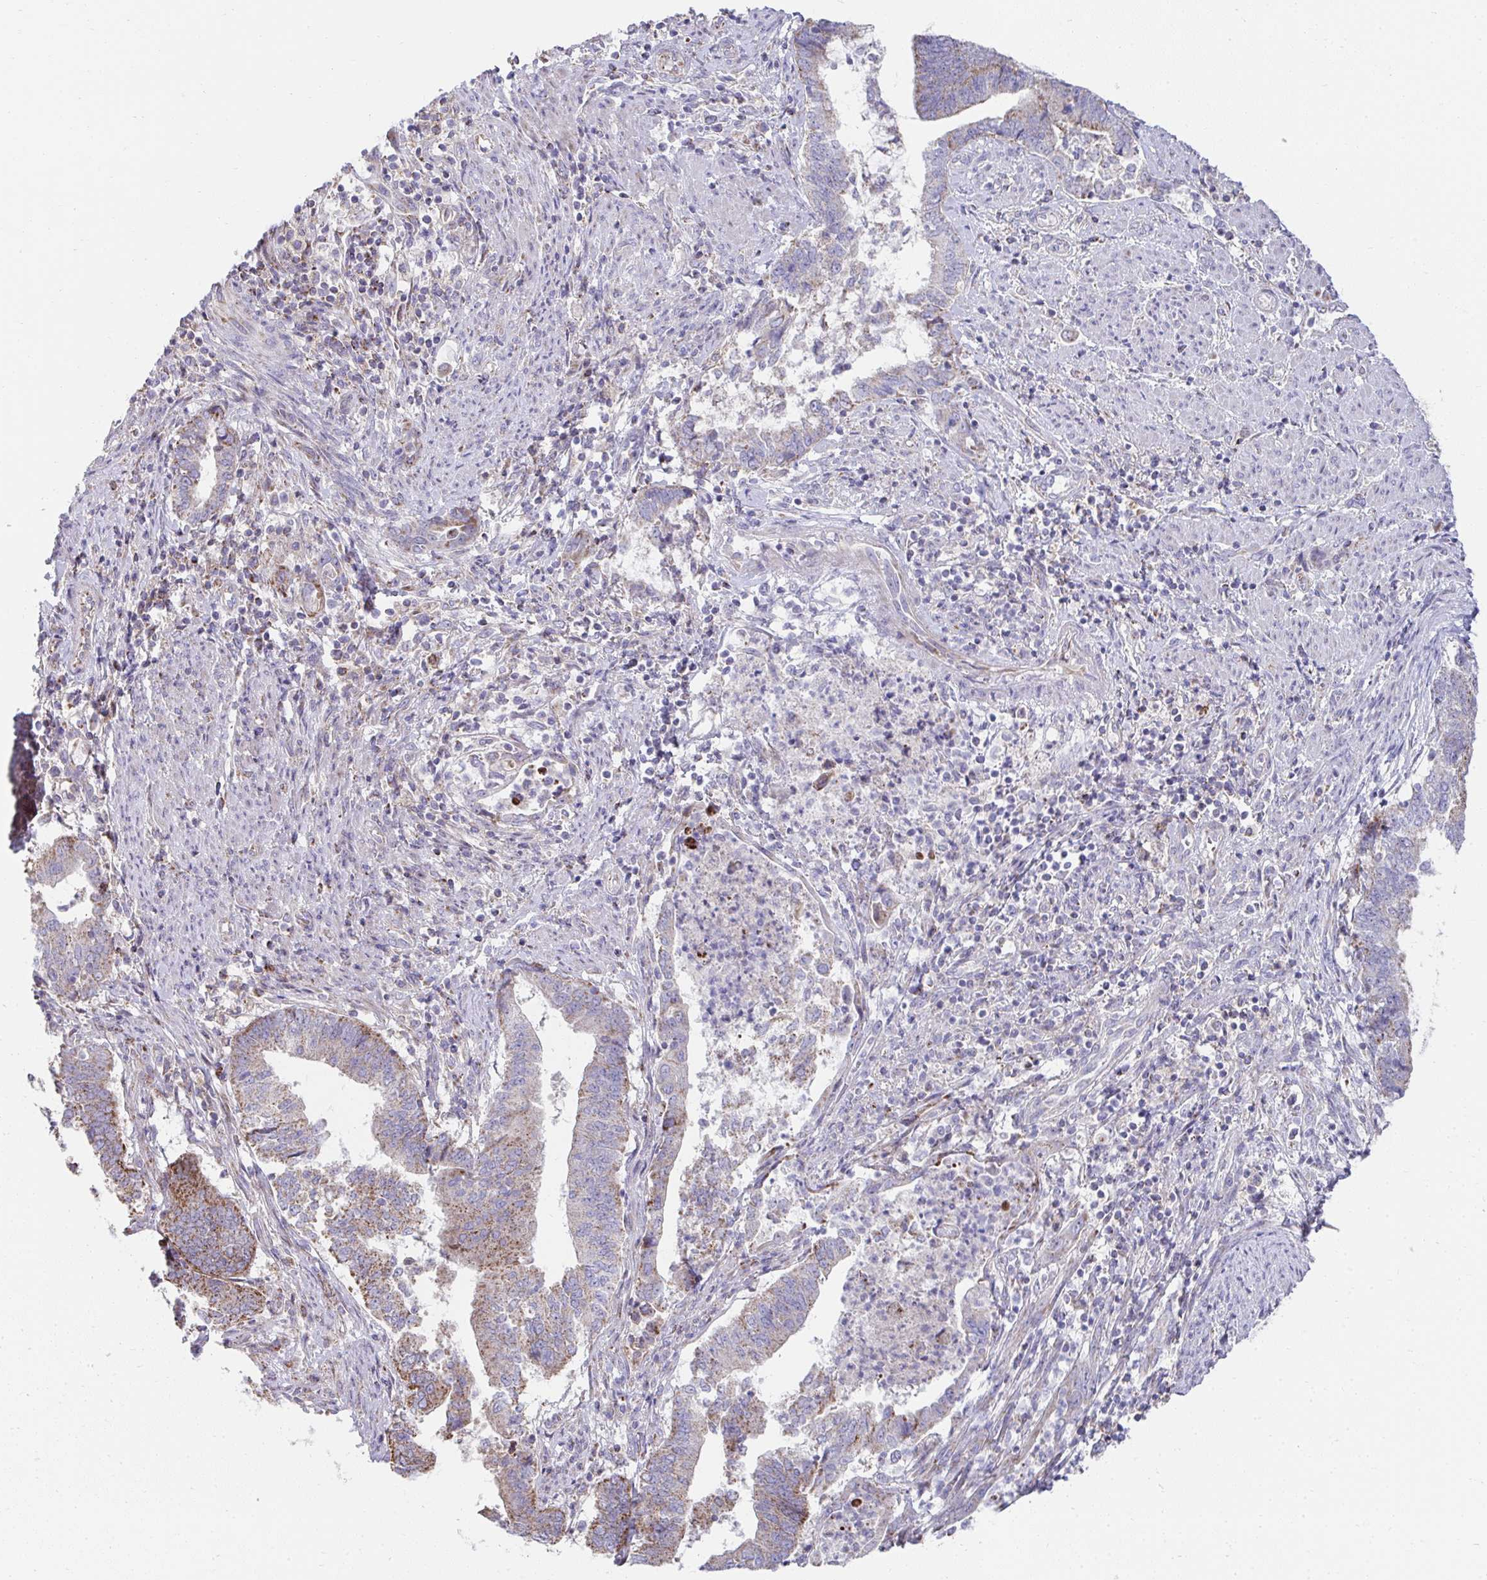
{"staining": {"intensity": "moderate", "quantity": "<25%", "location": "cytoplasmic/membranous"}, "tissue": "endometrial cancer", "cell_type": "Tumor cells", "image_type": "cancer", "snomed": [{"axis": "morphology", "description": "Adenocarcinoma, NOS"}, {"axis": "topography", "description": "Endometrium"}], "caption": "Immunohistochemical staining of human endometrial cancer (adenocarcinoma) exhibits low levels of moderate cytoplasmic/membranous expression in approximately <25% of tumor cells.", "gene": "PRRG3", "patient": {"sex": "female", "age": 65}}